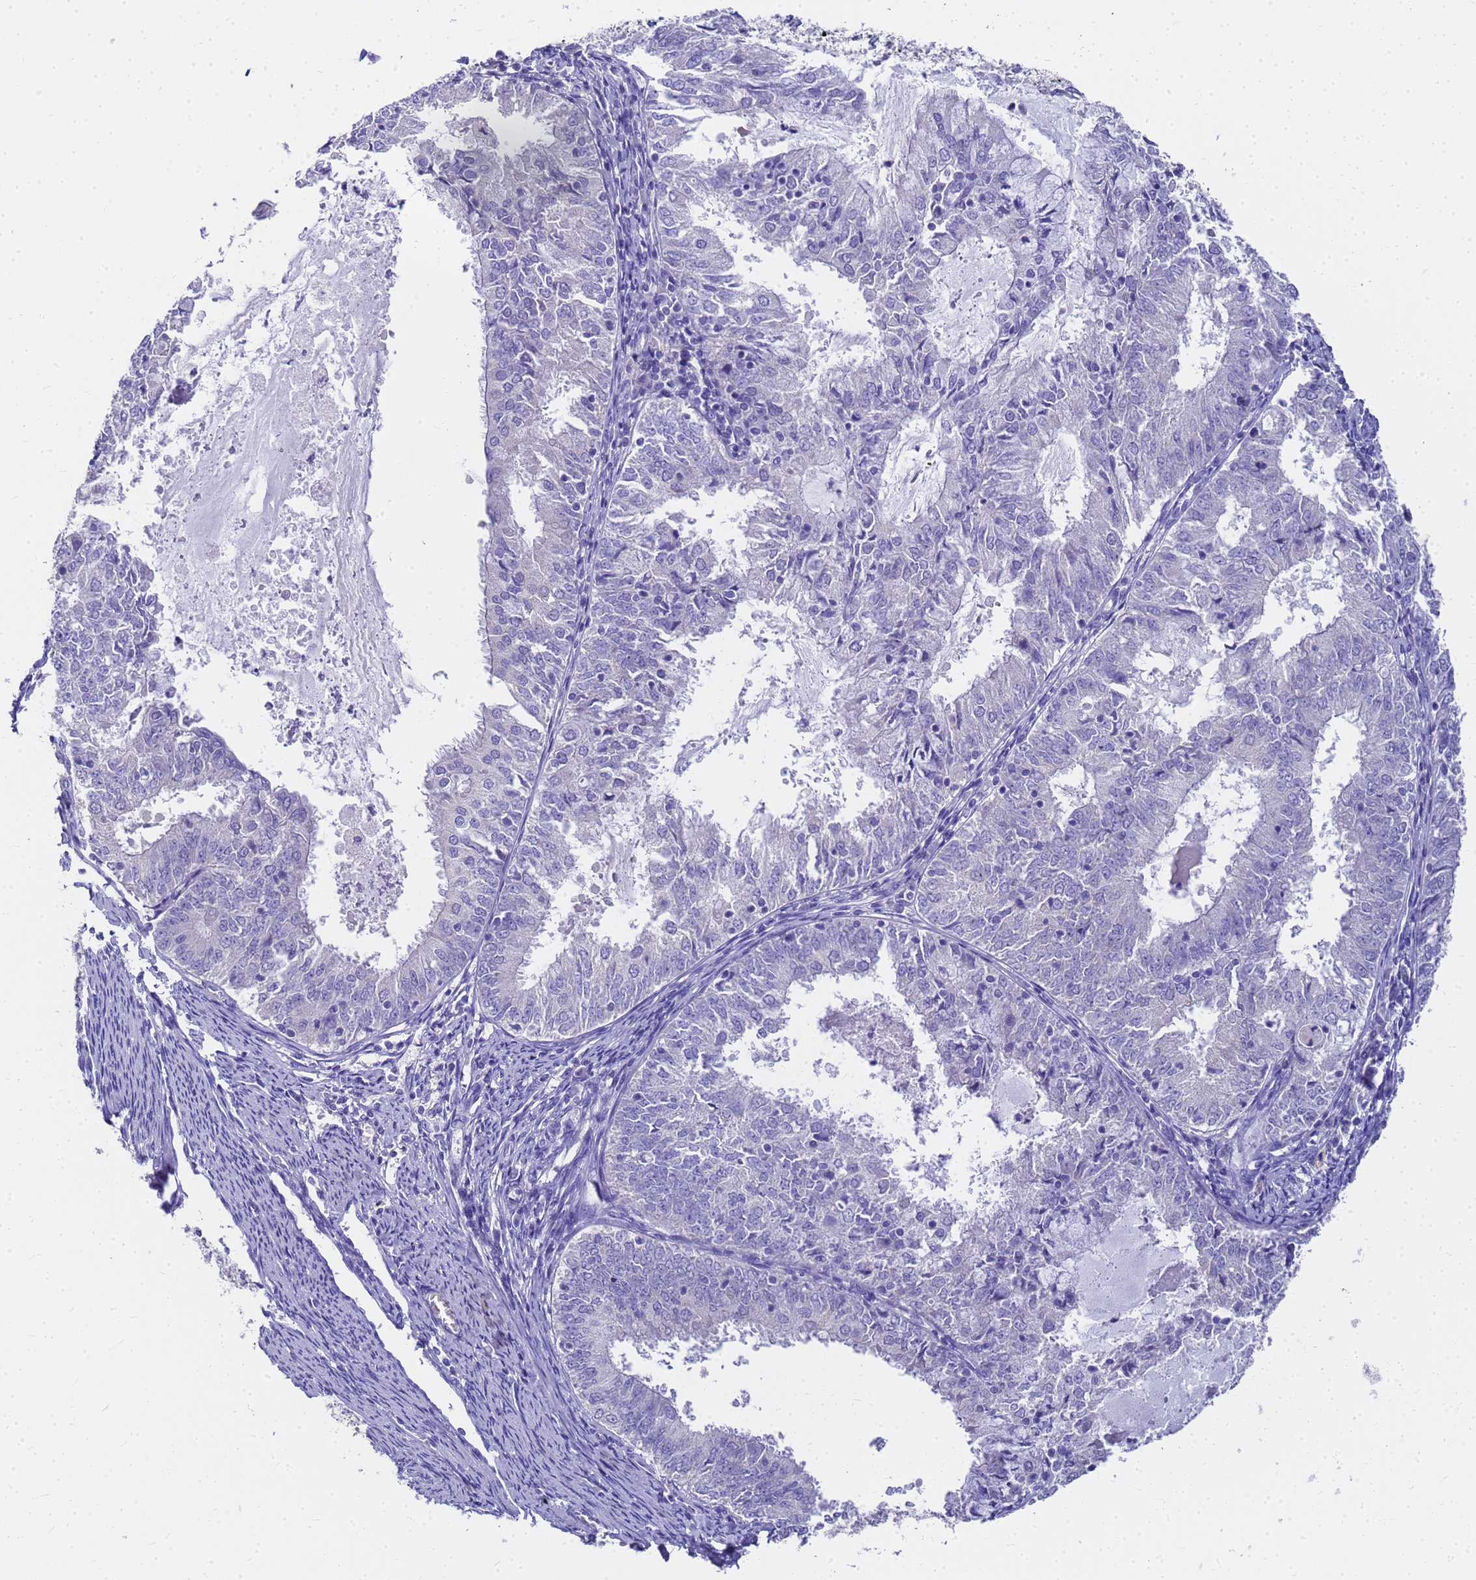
{"staining": {"intensity": "negative", "quantity": "none", "location": "none"}, "tissue": "endometrial cancer", "cell_type": "Tumor cells", "image_type": "cancer", "snomed": [{"axis": "morphology", "description": "Adenocarcinoma, NOS"}, {"axis": "topography", "description": "Endometrium"}], "caption": "High power microscopy histopathology image of an immunohistochemistry (IHC) histopathology image of endometrial adenocarcinoma, revealing no significant expression in tumor cells.", "gene": "MS4A13", "patient": {"sex": "female", "age": 57}}